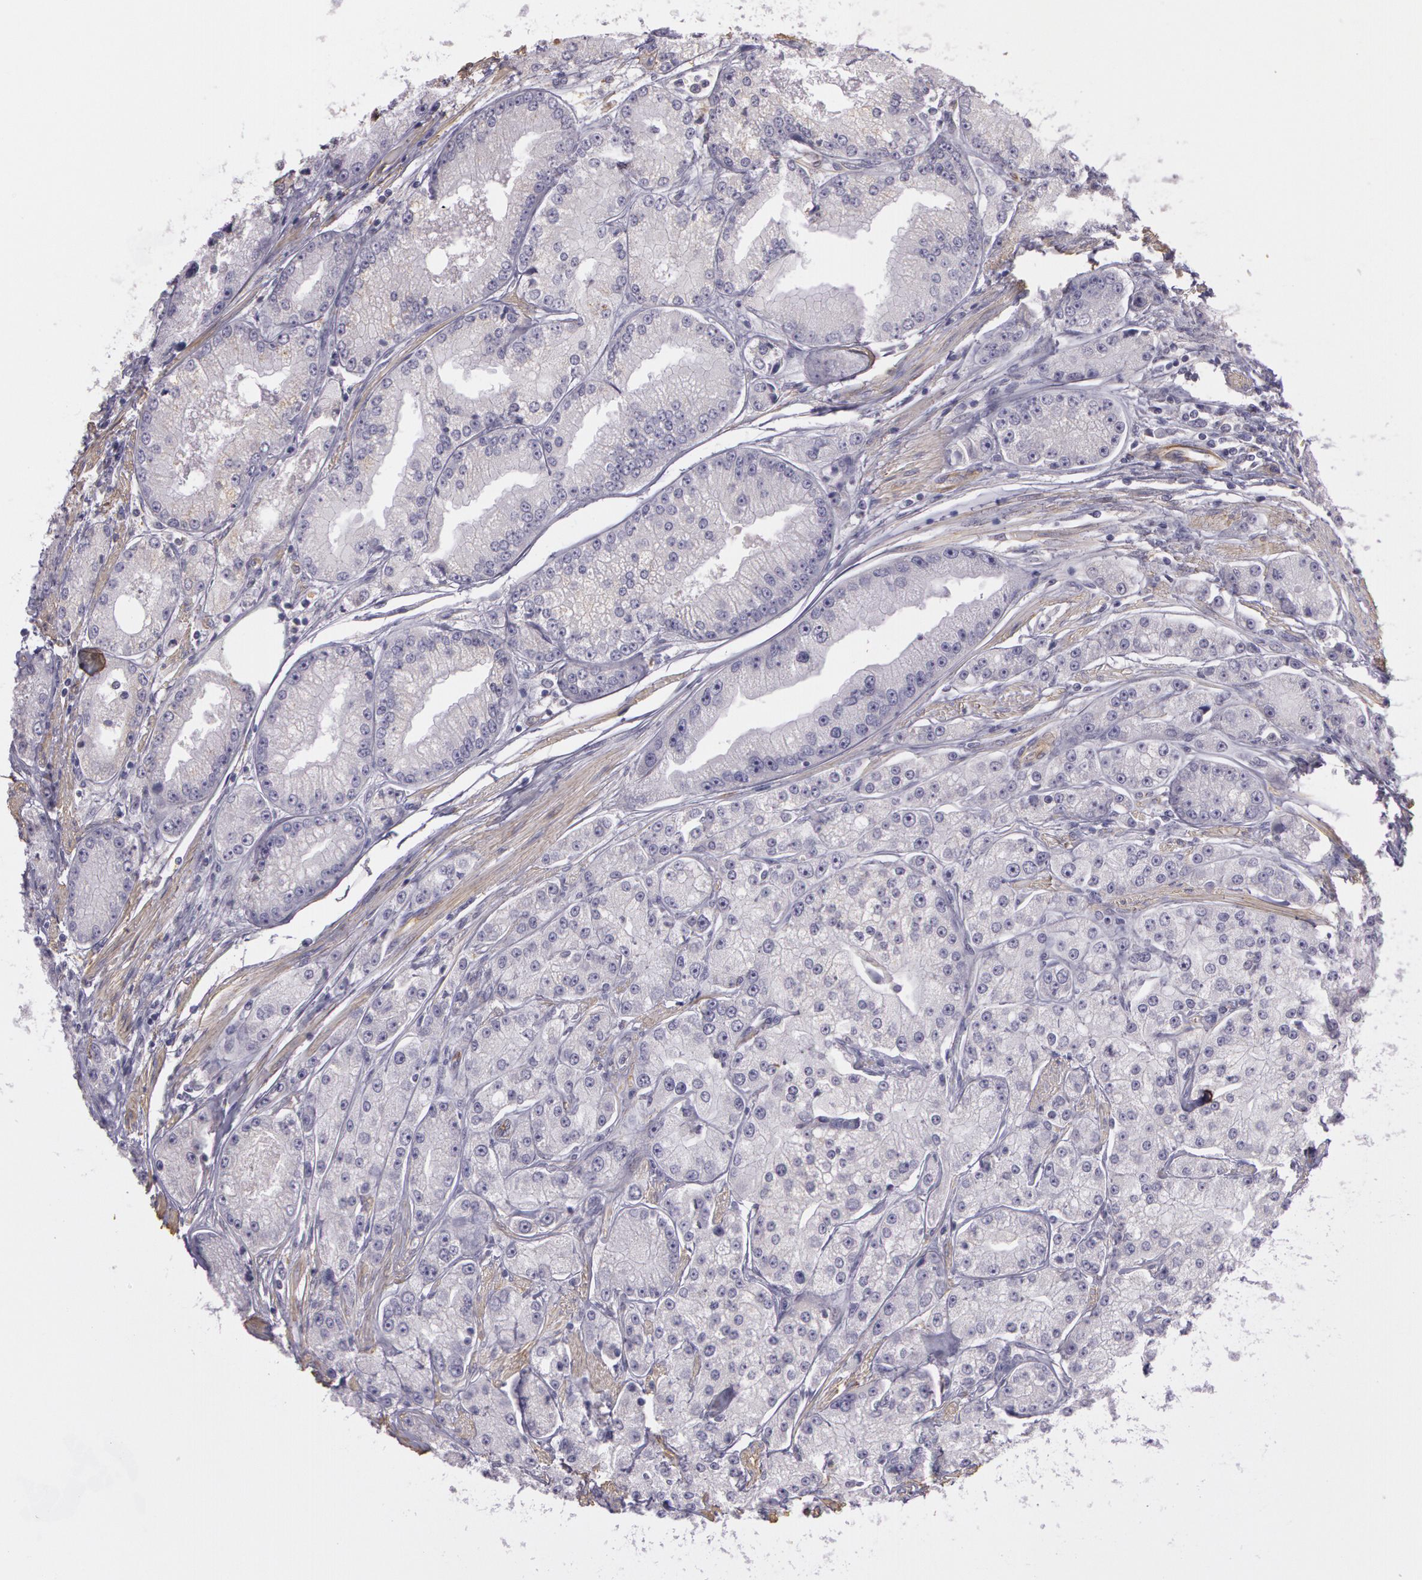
{"staining": {"intensity": "negative", "quantity": "none", "location": "none"}, "tissue": "prostate cancer", "cell_type": "Tumor cells", "image_type": "cancer", "snomed": [{"axis": "morphology", "description": "Adenocarcinoma, Medium grade"}, {"axis": "topography", "description": "Prostate"}], "caption": "A photomicrograph of prostate adenocarcinoma (medium-grade) stained for a protein displays no brown staining in tumor cells. (Immunohistochemistry (ihc), brightfield microscopy, high magnification).", "gene": "G2E3", "patient": {"sex": "male", "age": 72}}